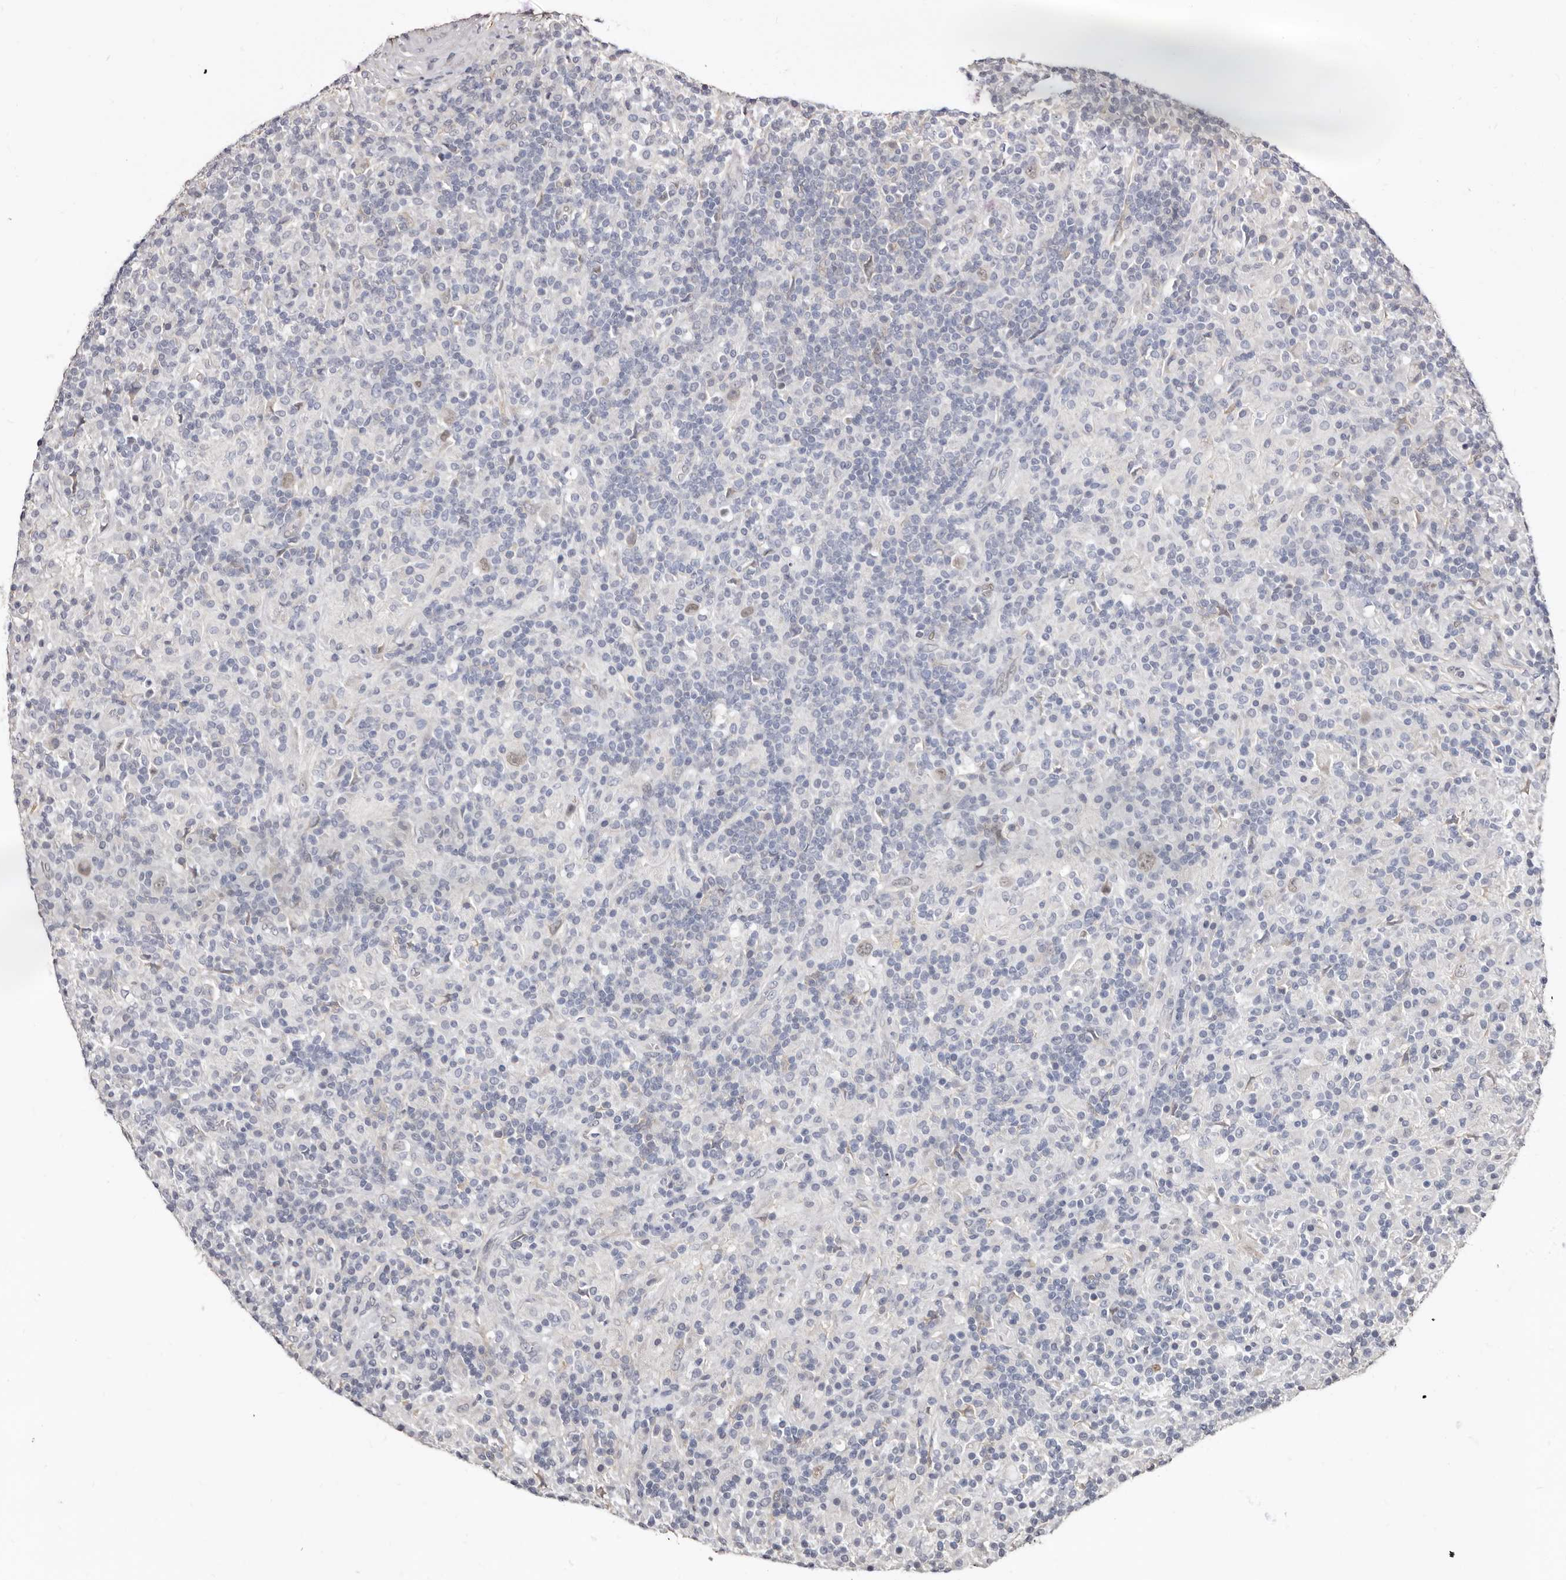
{"staining": {"intensity": "weak", "quantity": "<25%", "location": "nuclear"}, "tissue": "lymphoma", "cell_type": "Tumor cells", "image_type": "cancer", "snomed": [{"axis": "morphology", "description": "Hodgkin's disease, NOS"}, {"axis": "topography", "description": "Lymph node"}], "caption": "A micrograph of human lymphoma is negative for staining in tumor cells.", "gene": "KHDRBS2", "patient": {"sex": "male", "age": 70}}